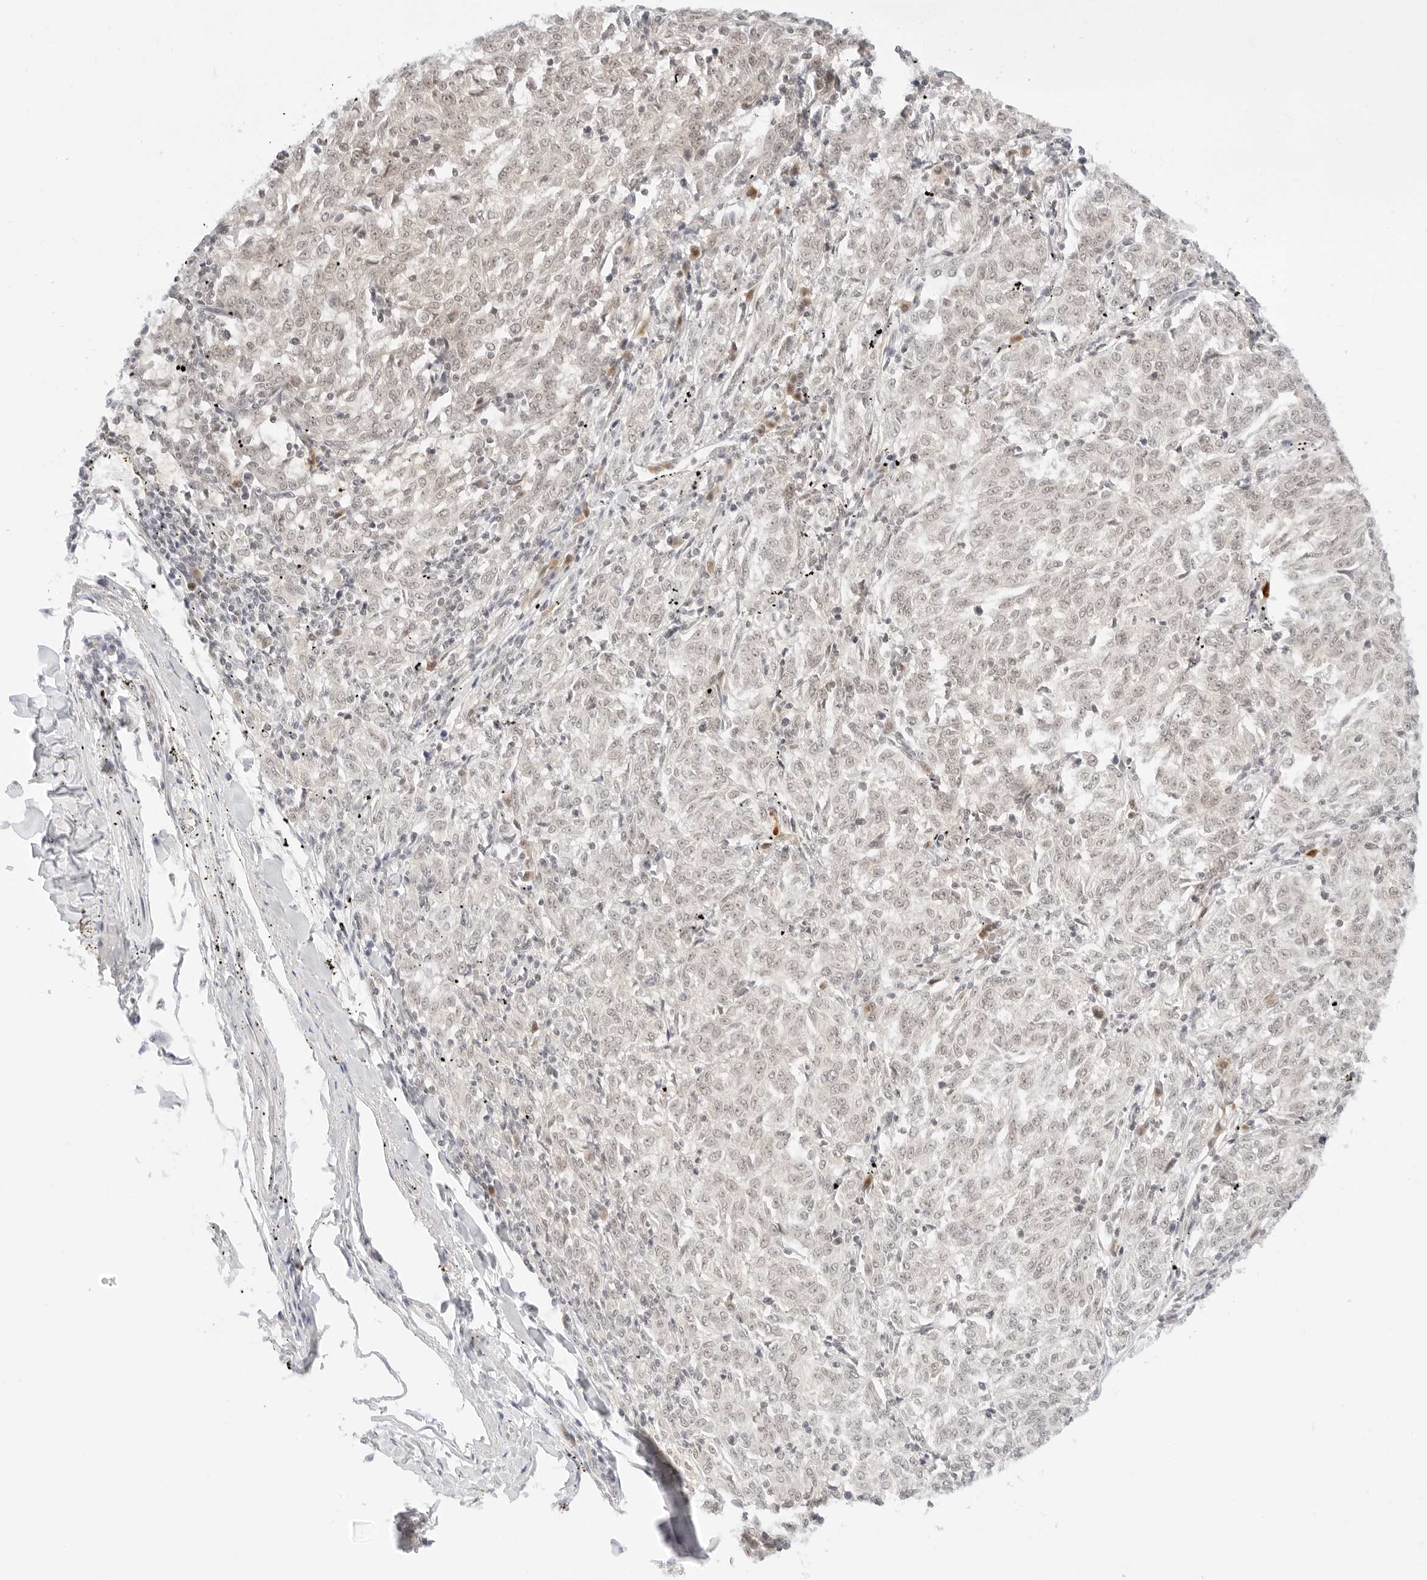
{"staining": {"intensity": "negative", "quantity": "none", "location": "none"}, "tissue": "melanoma", "cell_type": "Tumor cells", "image_type": "cancer", "snomed": [{"axis": "morphology", "description": "Malignant melanoma, NOS"}, {"axis": "topography", "description": "Skin"}], "caption": "An IHC image of malignant melanoma is shown. There is no staining in tumor cells of malignant melanoma.", "gene": "POLR3C", "patient": {"sex": "female", "age": 72}}